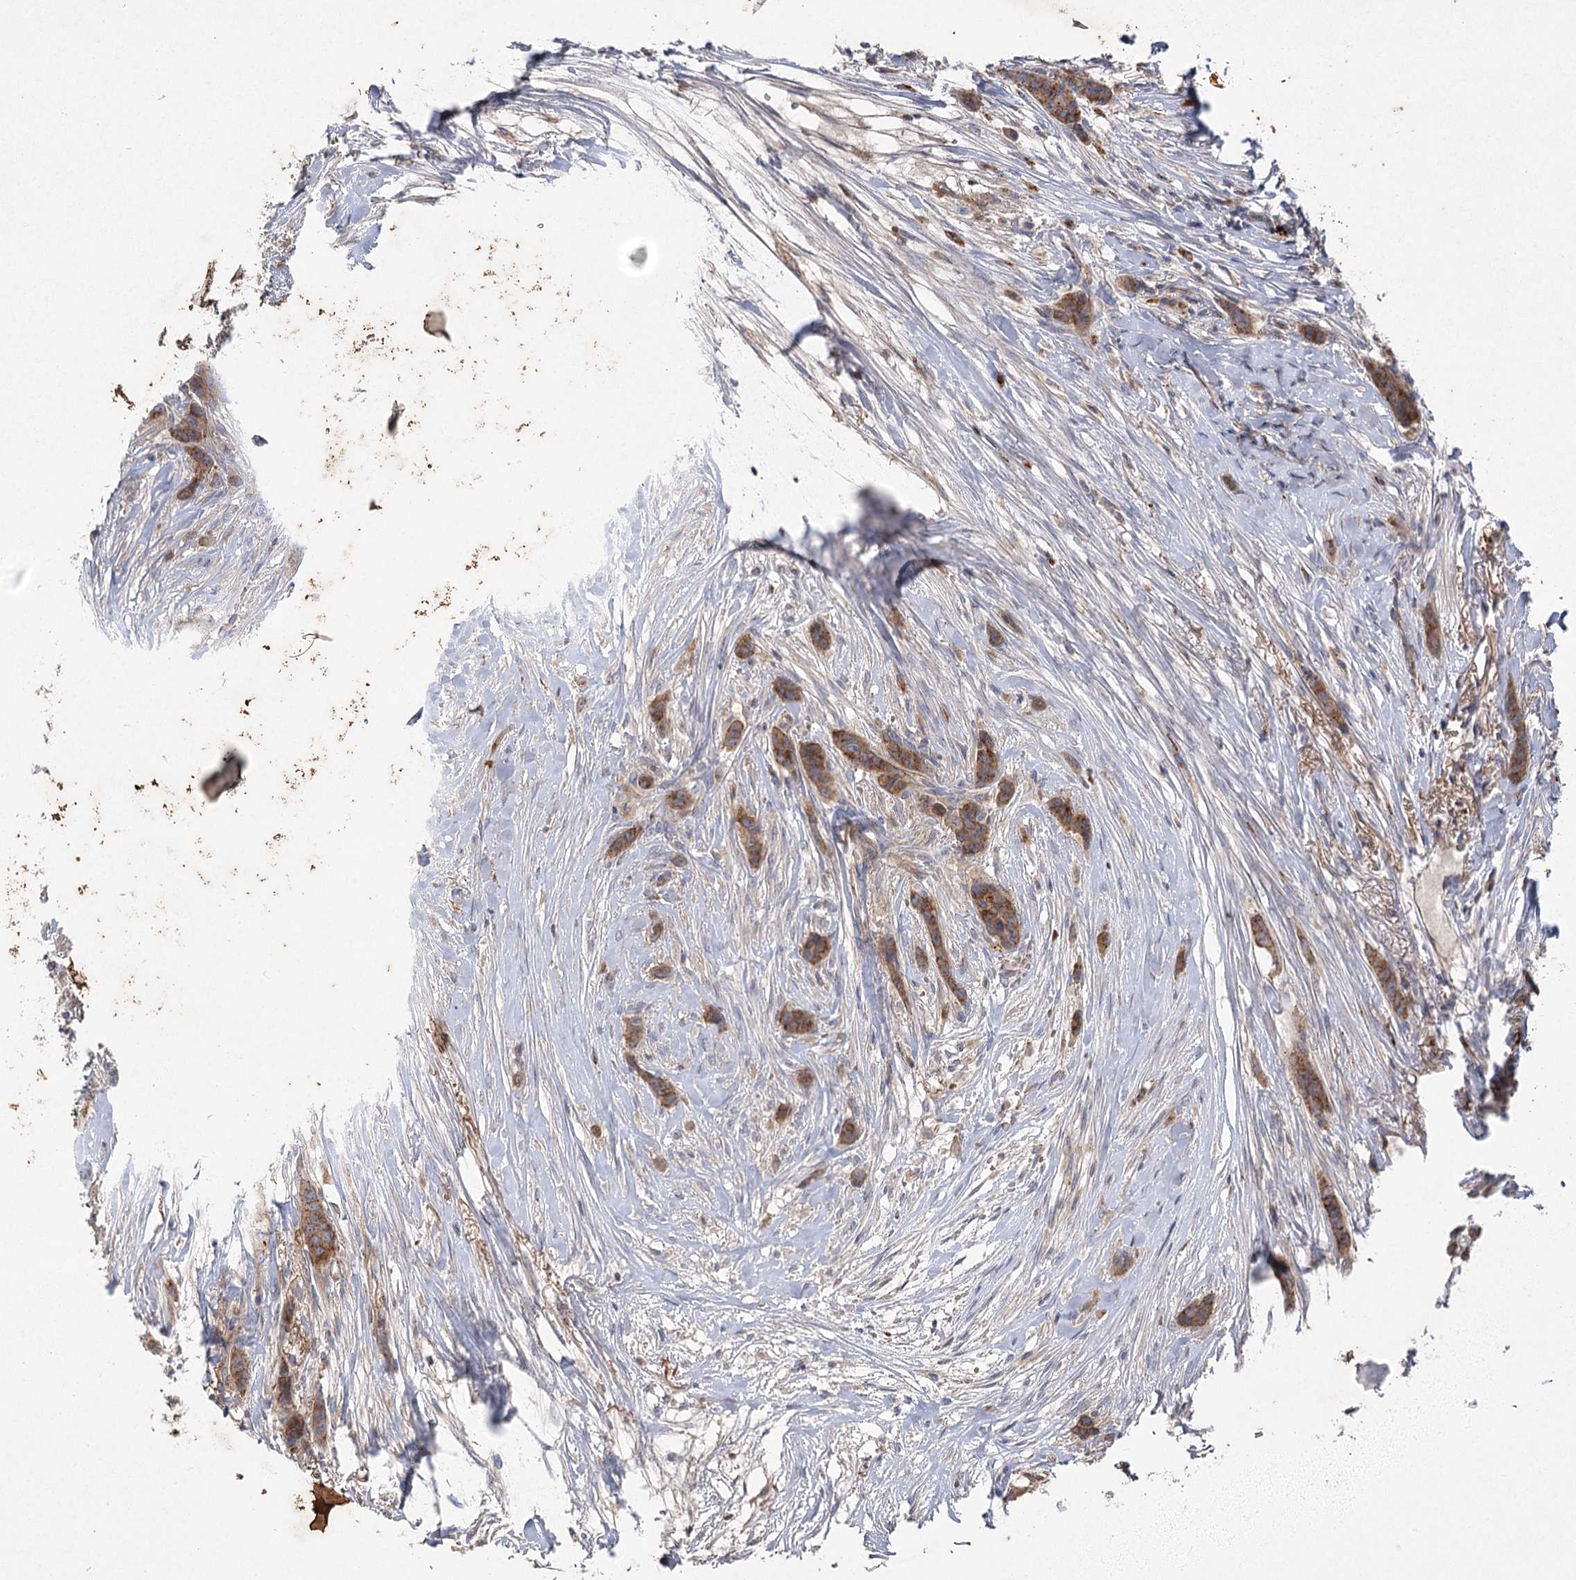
{"staining": {"intensity": "strong", "quantity": ">75%", "location": "cytoplasmic/membranous"}, "tissue": "breast cancer", "cell_type": "Tumor cells", "image_type": "cancer", "snomed": [{"axis": "morphology", "description": "Duct carcinoma"}, {"axis": "topography", "description": "Breast"}], "caption": "Breast cancer (invasive ductal carcinoma) was stained to show a protein in brown. There is high levels of strong cytoplasmic/membranous staining in about >75% of tumor cells.", "gene": "KIAA0825", "patient": {"sex": "female", "age": 40}}